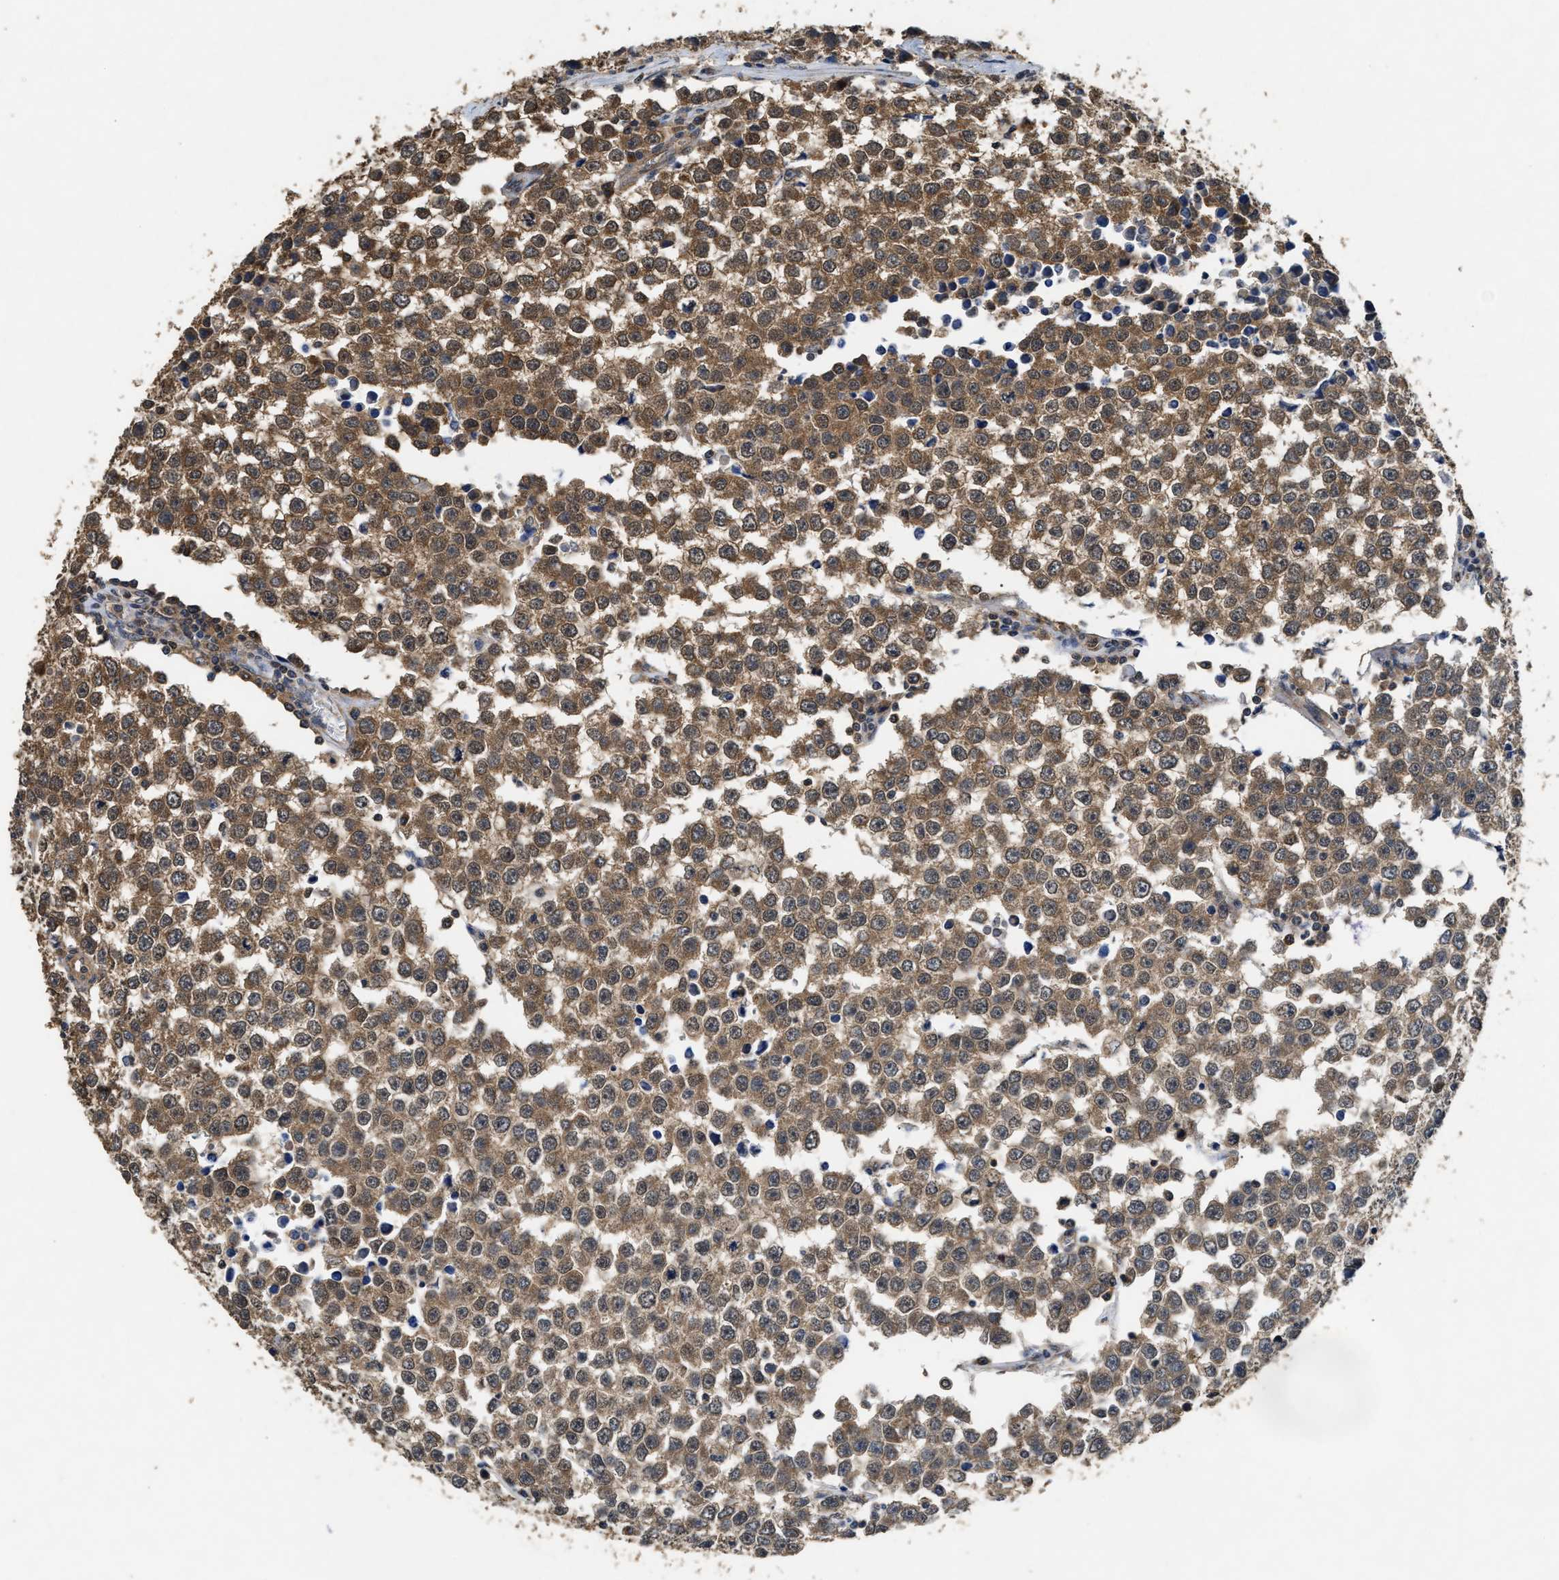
{"staining": {"intensity": "moderate", "quantity": ">75%", "location": "cytoplasmic/membranous"}, "tissue": "testis cancer", "cell_type": "Tumor cells", "image_type": "cancer", "snomed": [{"axis": "morphology", "description": "Seminoma, NOS"}, {"axis": "morphology", "description": "Carcinoma, Embryonal, NOS"}, {"axis": "topography", "description": "Testis"}], "caption": "Brown immunohistochemical staining in human testis embryonal carcinoma displays moderate cytoplasmic/membranous positivity in about >75% of tumor cells.", "gene": "ACAT2", "patient": {"sex": "male", "age": 52}}